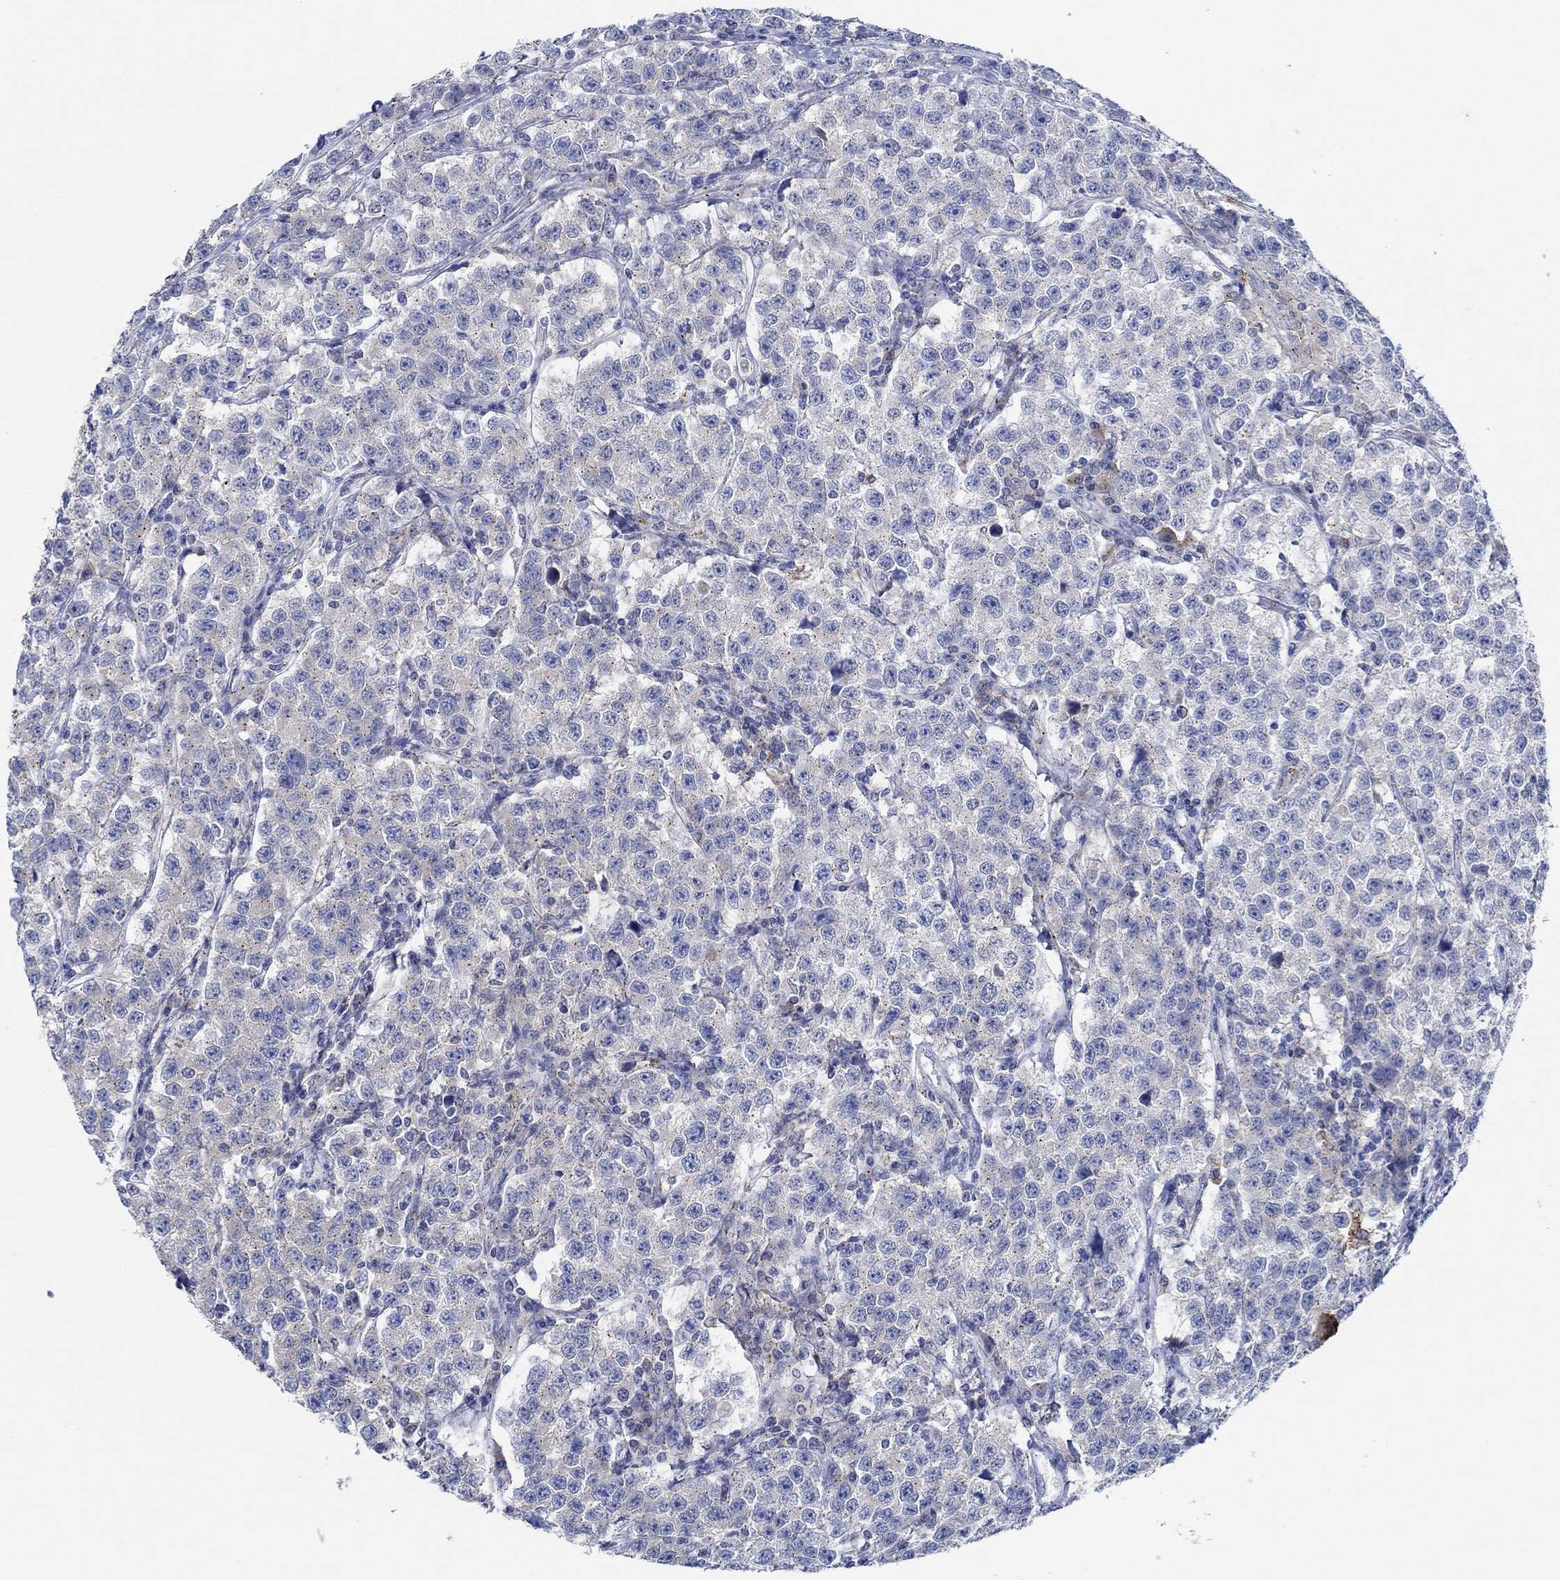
{"staining": {"intensity": "negative", "quantity": "none", "location": "none"}, "tissue": "testis cancer", "cell_type": "Tumor cells", "image_type": "cancer", "snomed": [{"axis": "morphology", "description": "Seminoma, NOS"}, {"axis": "topography", "description": "Testis"}], "caption": "DAB (3,3'-diaminobenzidine) immunohistochemical staining of human testis cancer demonstrates no significant positivity in tumor cells.", "gene": "CPM", "patient": {"sex": "male", "age": 59}}